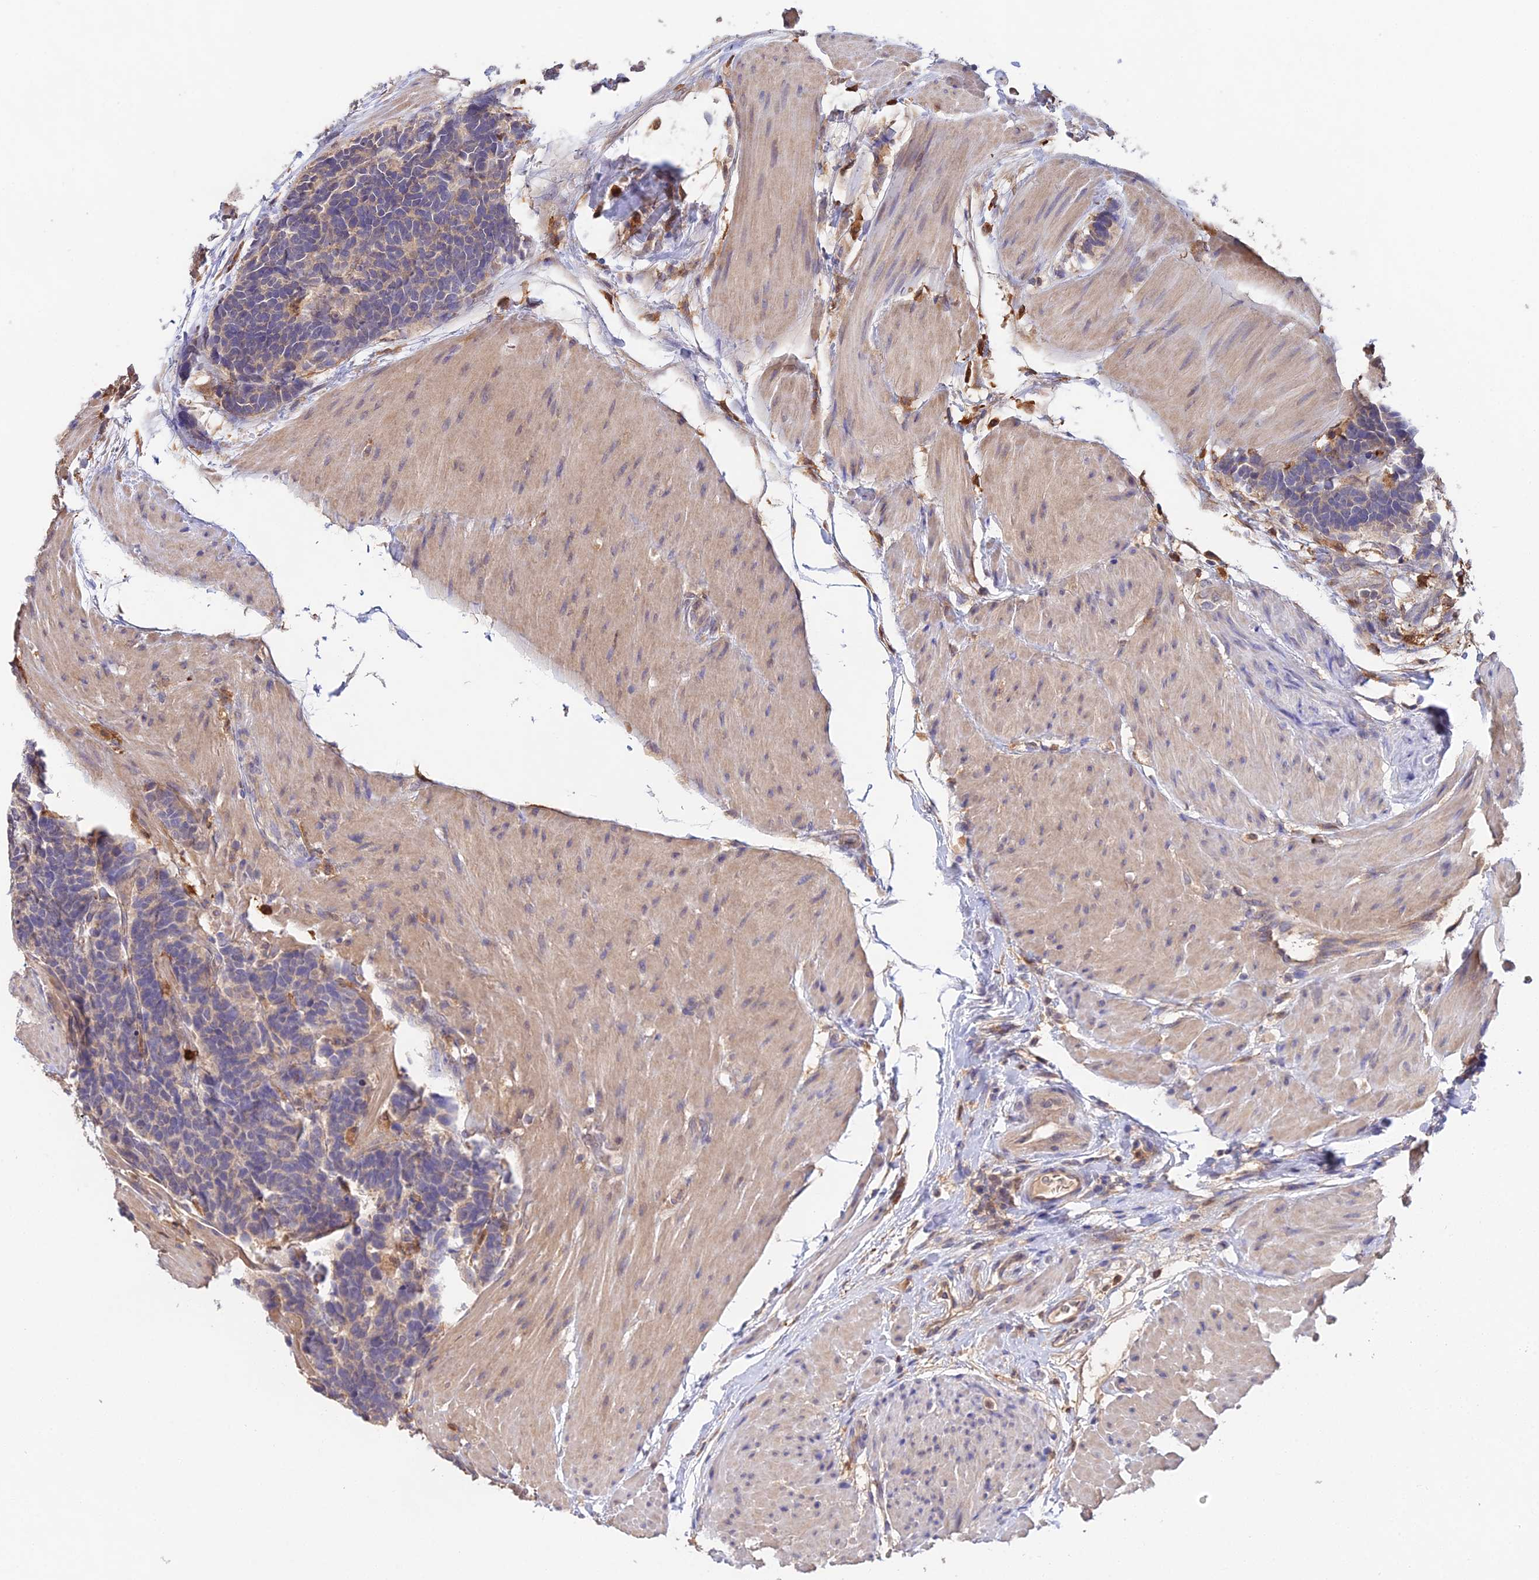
{"staining": {"intensity": "negative", "quantity": "none", "location": "none"}, "tissue": "carcinoid", "cell_type": "Tumor cells", "image_type": "cancer", "snomed": [{"axis": "morphology", "description": "Carcinoma, NOS"}, {"axis": "morphology", "description": "Carcinoid, malignant, NOS"}, {"axis": "topography", "description": "Urinary bladder"}], "caption": "High power microscopy micrograph of an immunohistochemistry photomicrograph of carcinoid (malignant), revealing no significant expression in tumor cells.", "gene": "FBP1", "patient": {"sex": "male", "age": 57}}